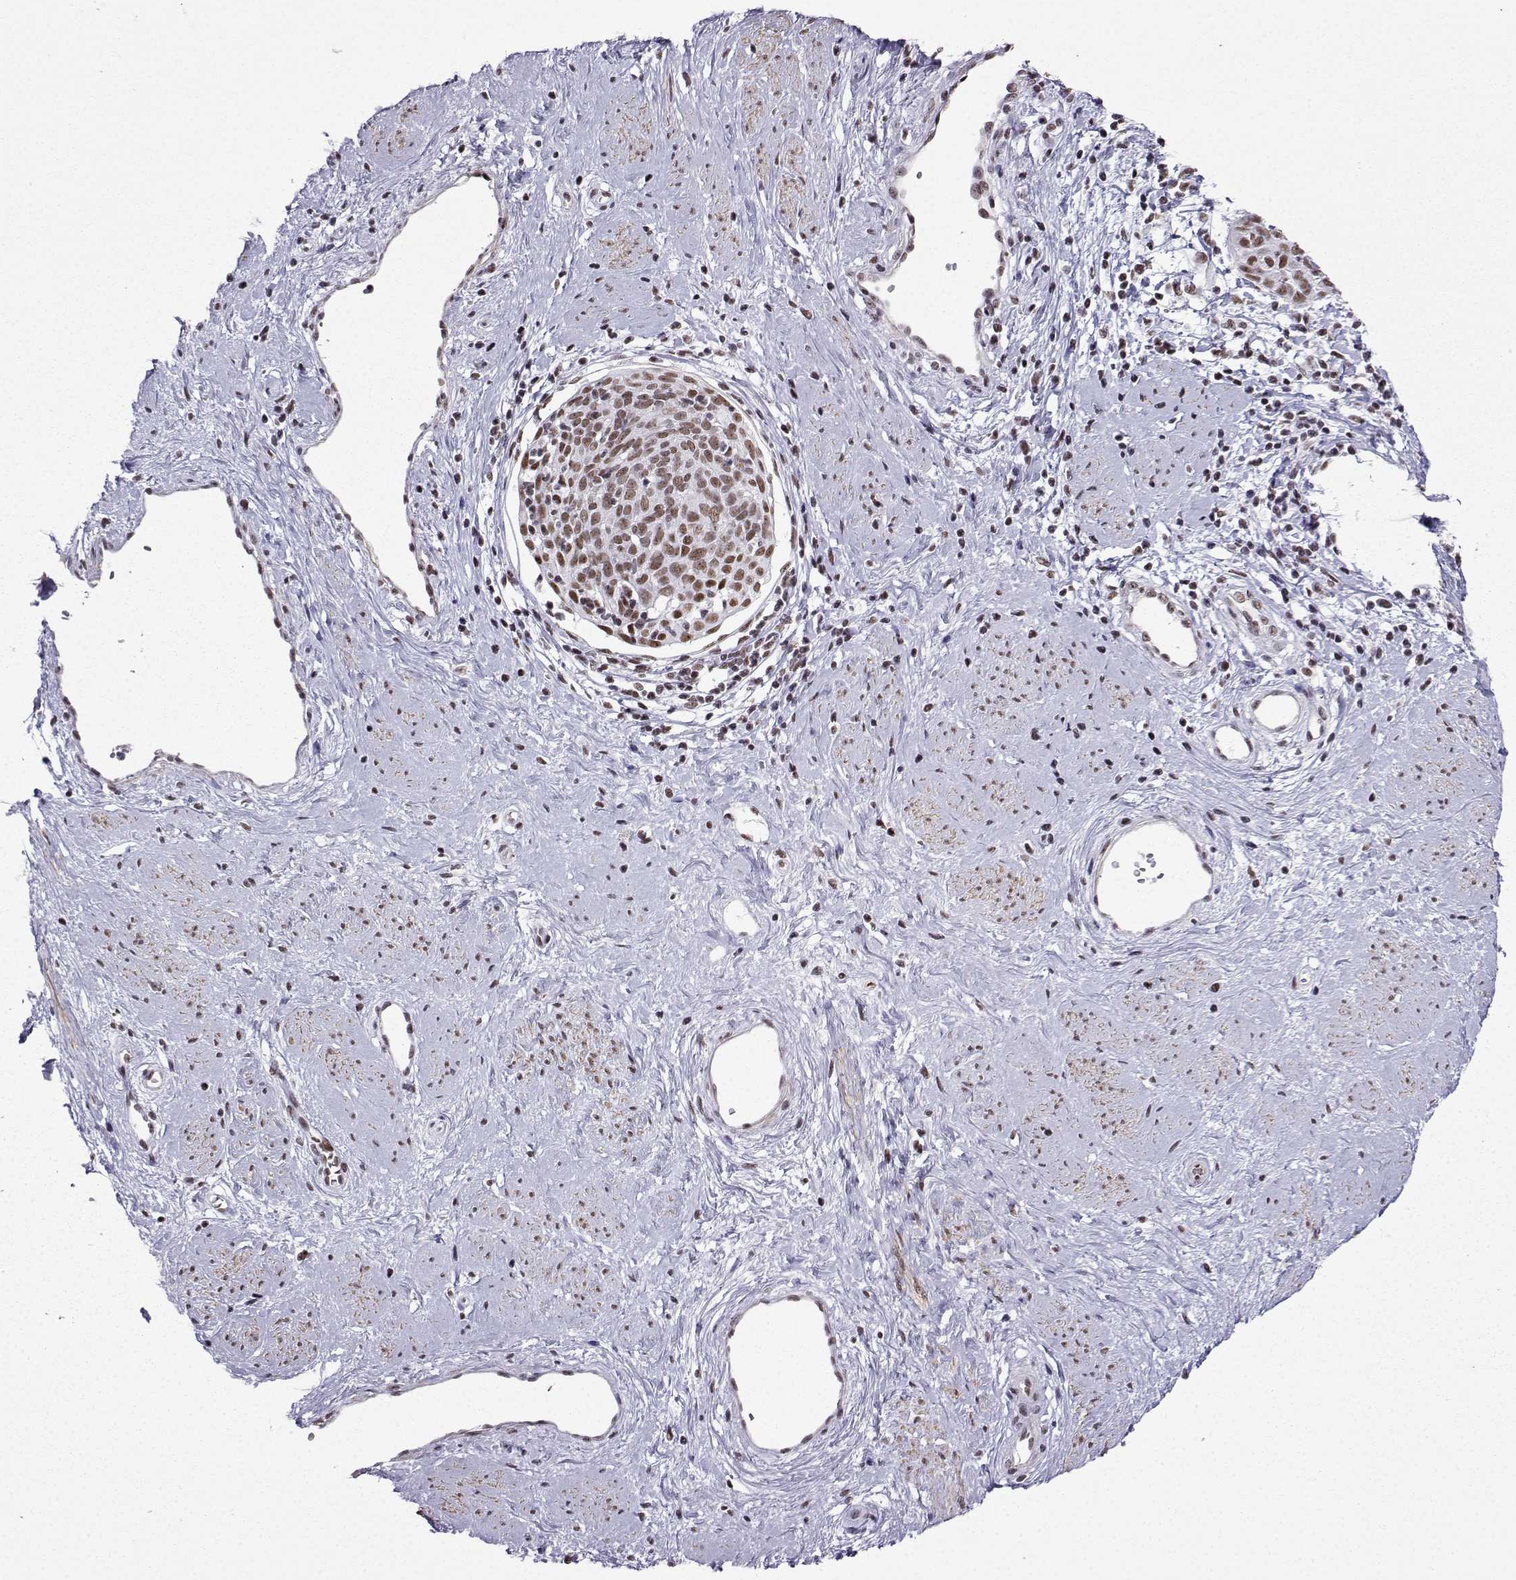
{"staining": {"intensity": "moderate", "quantity": ">75%", "location": "nuclear"}, "tissue": "cervical cancer", "cell_type": "Tumor cells", "image_type": "cancer", "snomed": [{"axis": "morphology", "description": "Squamous cell carcinoma, NOS"}, {"axis": "topography", "description": "Cervix"}], "caption": "Immunohistochemical staining of cervical cancer demonstrates moderate nuclear protein staining in about >75% of tumor cells. (brown staining indicates protein expression, while blue staining denotes nuclei).", "gene": "CCNK", "patient": {"sex": "female", "age": 39}}